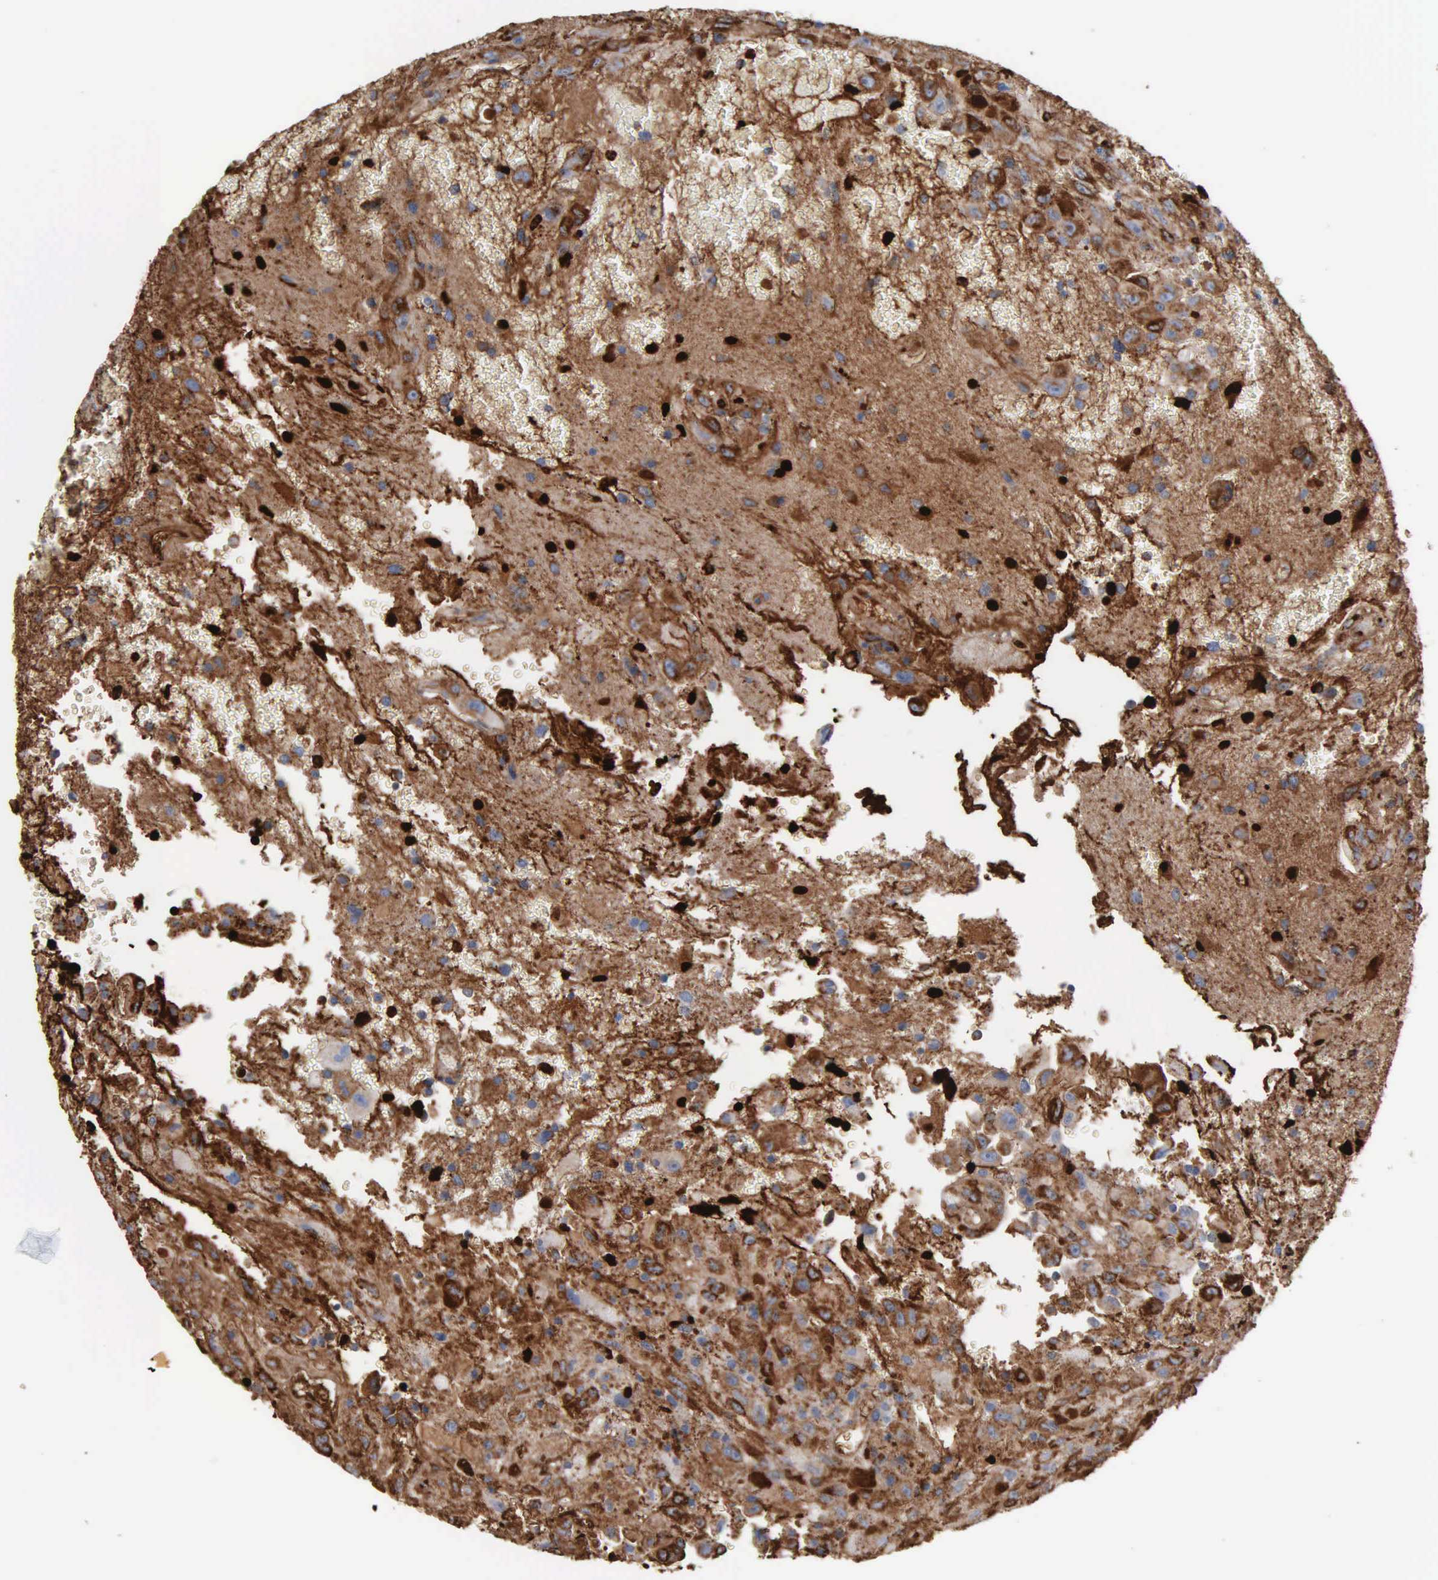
{"staining": {"intensity": "strong", "quantity": ">75%", "location": "cytoplasmic/membranous"}, "tissue": "glioma", "cell_type": "Tumor cells", "image_type": "cancer", "snomed": [{"axis": "morphology", "description": "Glioma, malignant, High grade"}, {"axis": "topography", "description": "Brain"}], "caption": "Immunohistochemistry (IHC) image of malignant glioma (high-grade) stained for a protein (brown), which demonstrates high levels of strong cytoplasmic/membranous staining in about >75% of tumor cells.", "gene": "FN1", "patient": {"sex": "male", "age": 48}}